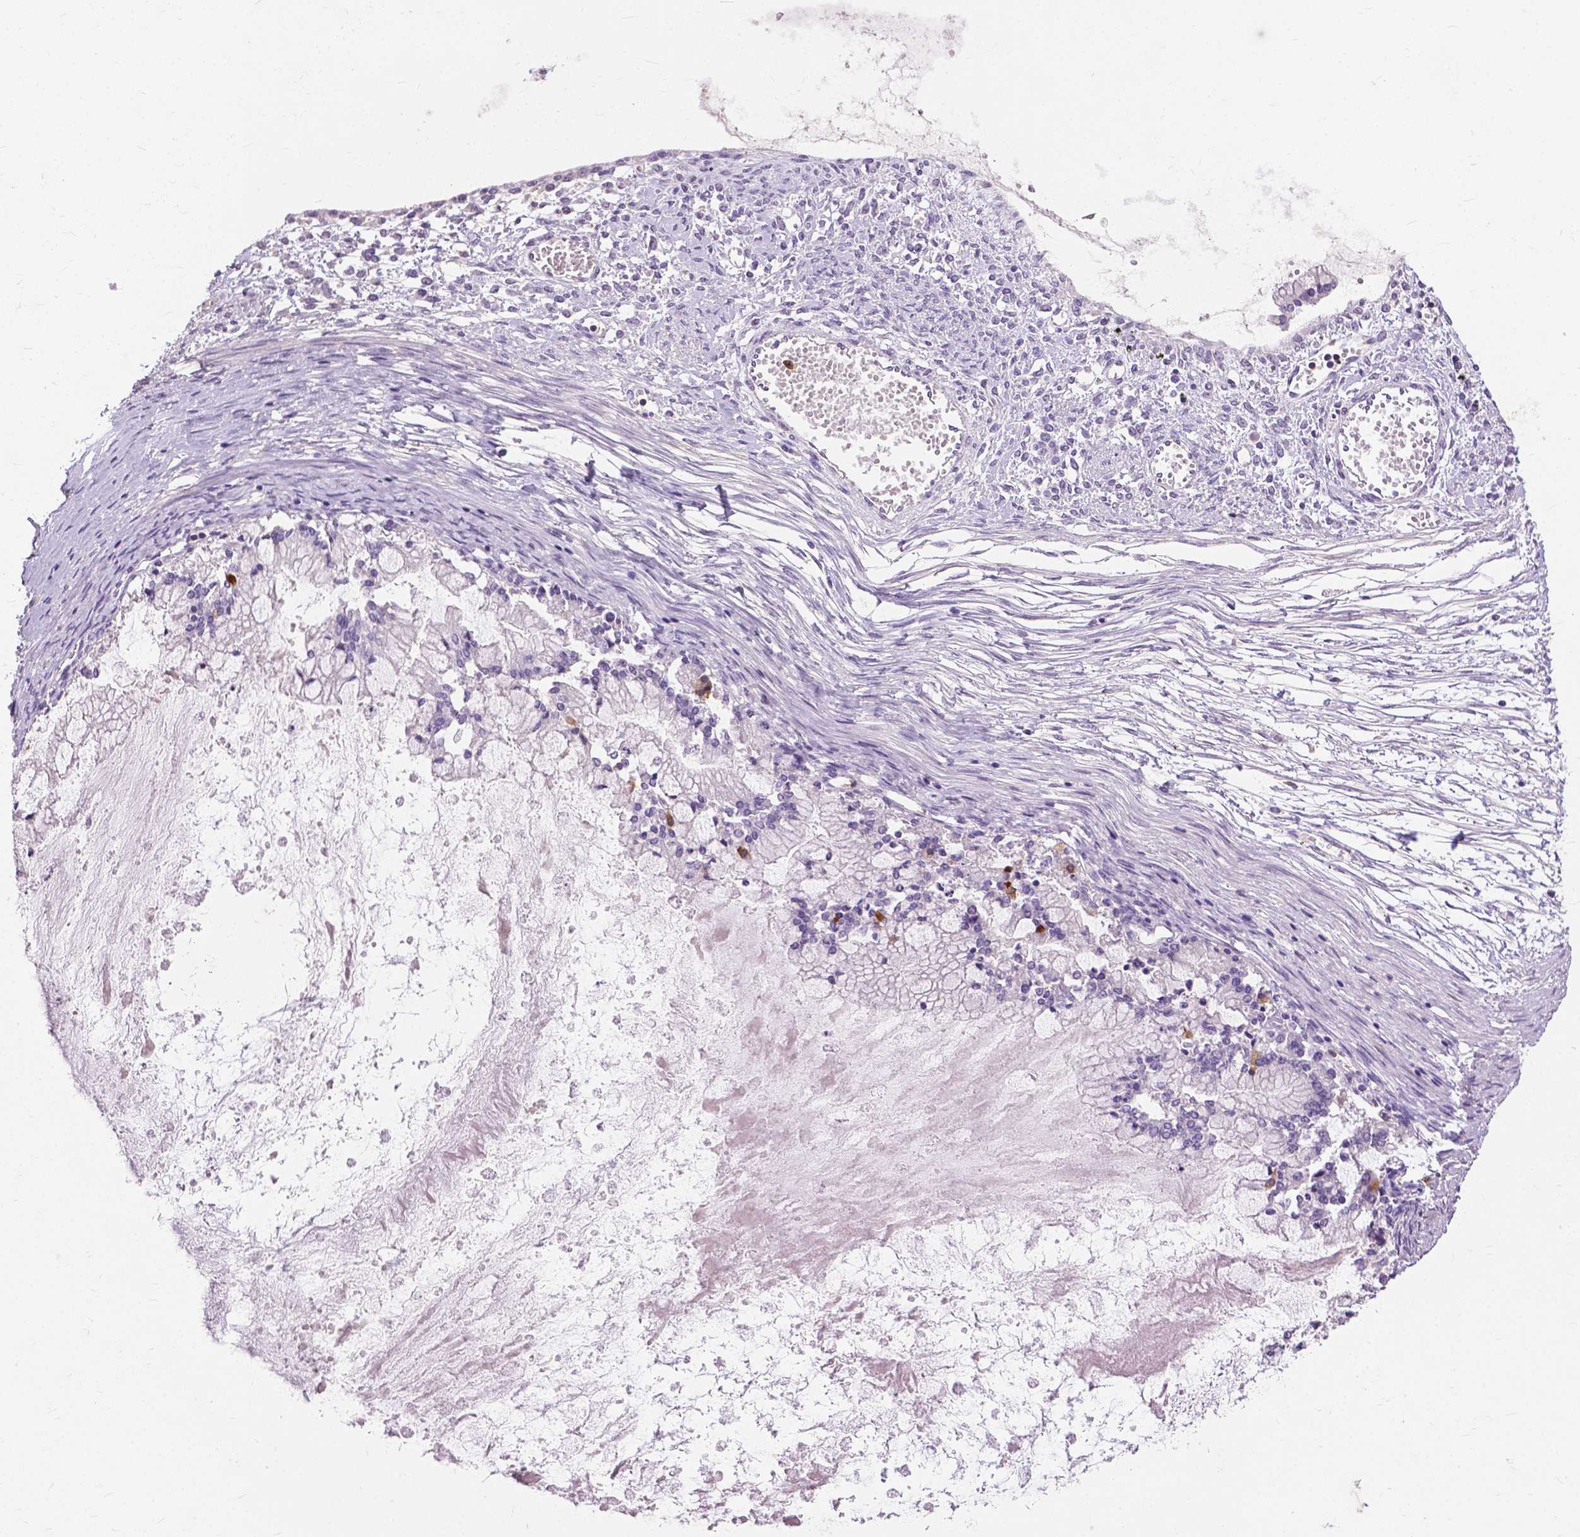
{"staining": {"intensity": "negative", "quantity": "none", "location": "none"}, "tissue": "ovarian cancer", "cell_type": "Tumor cells", "image_type": "cancer", "snomed": [{"axis": "morphology", "description": "Cystadenocarcinoma, mucinous, NOS"}, {"axis": "topography", "description": "Ovary"}], "caption": "High magnification brightfield microscopy of ovarian cancer (mucinous cystadenocarcinoma) stained with DAB (3,3'-diaminobenzidine) (brown) and counterstained with hematoxylin (blue): tumor cells show no significant positivity. Nuclei are stained in blue.", "gene": "CXCR2", "patient": {"sex": "female", "age": 67}}